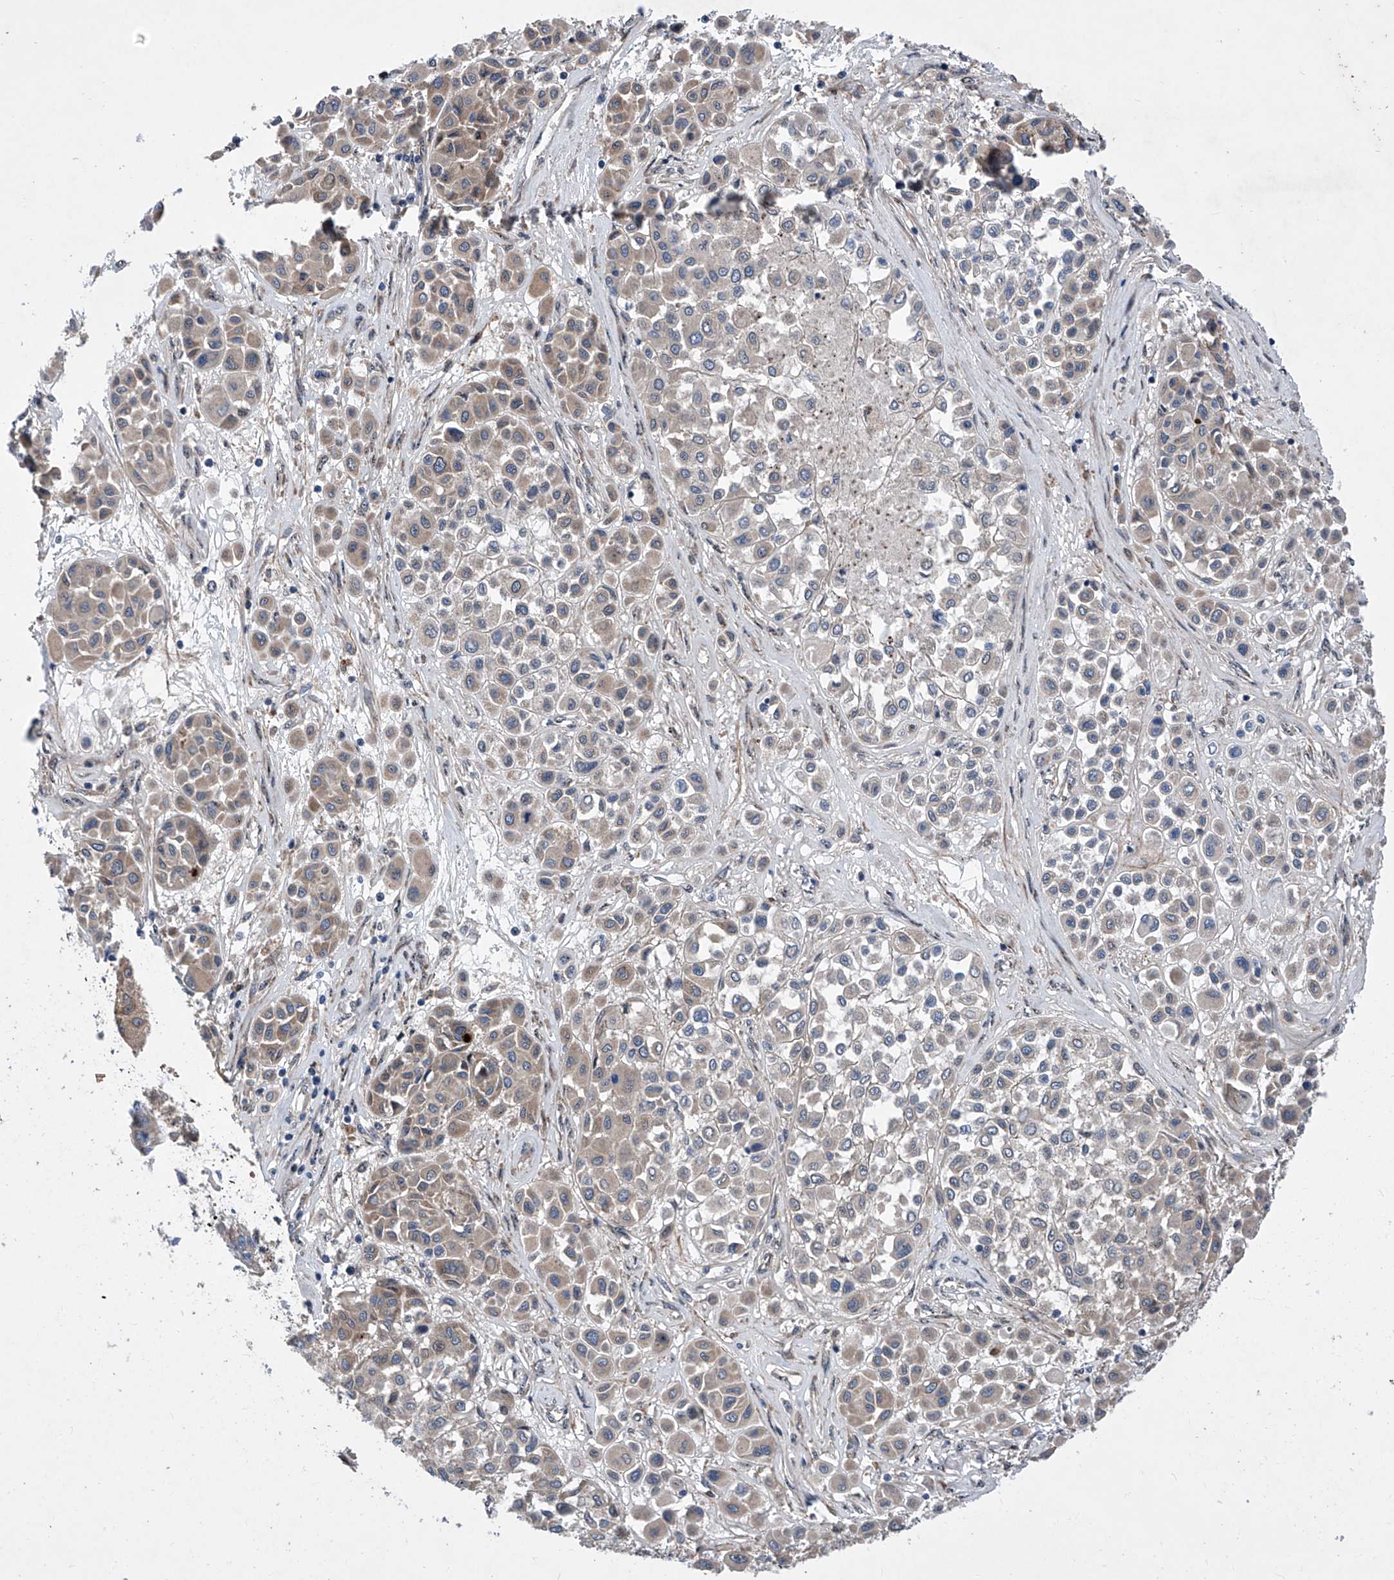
{"staining": {"intensity": "weak", "quantity": "25%-75%", "location": "cytoplasmic/membranous"}, "tissue": "melanoma", "cell_type": "Tumor cells", "image_type": "cancer", "snomed": [{"axis": "morphology", "description": "Malignant melanoma, Metastatic site"}, {"axis": "topography", "description": "Soft tissue"}], "caption": "The photomicrograph exhibits staining of melanoma, revealing weak cytoplasmic/membranous protein expression (brown color) within tumor cells.", "gene": "KTI12", "patient": {"sex": "male", "age": 41}}